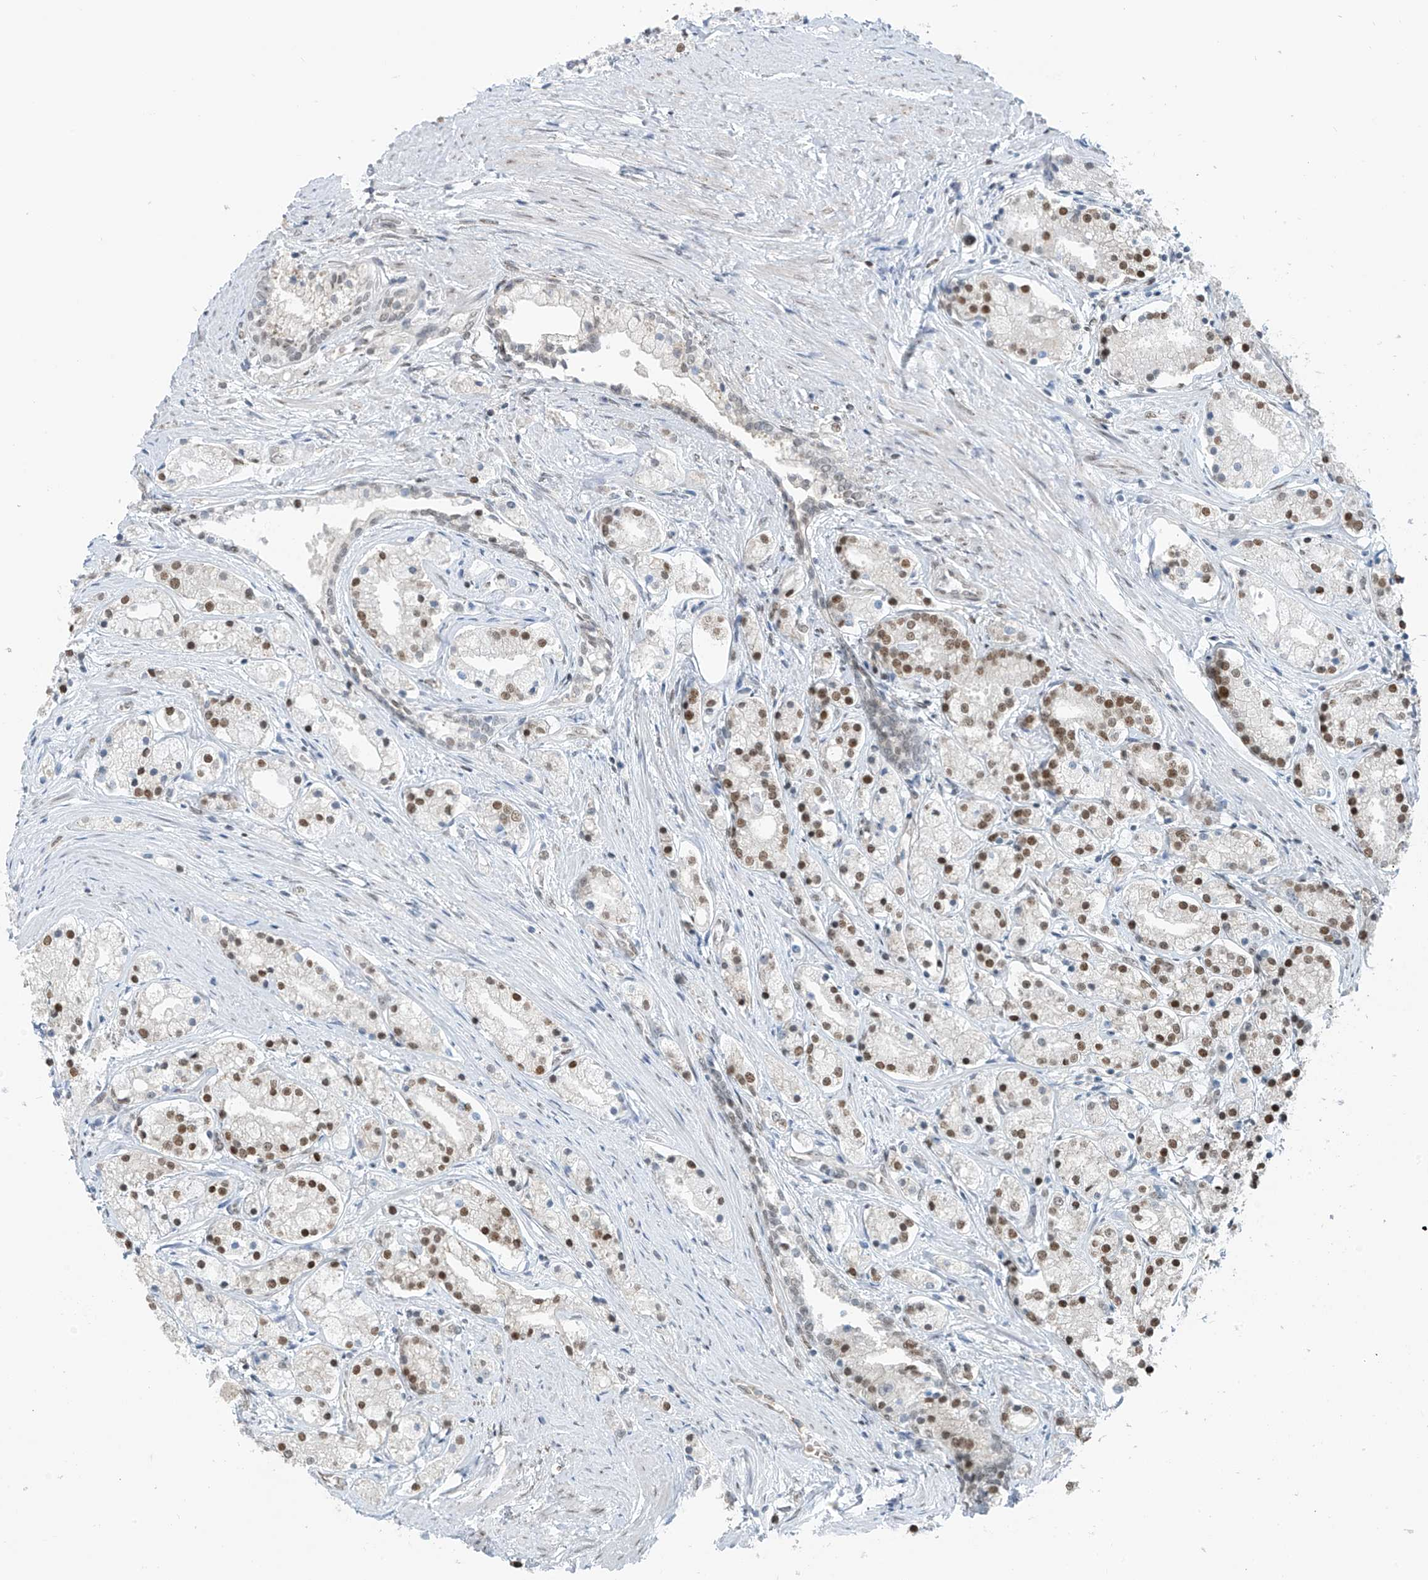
{"staining": {"intensity": "moderate", "quantity": ">75%", "location": "nuclear"}, "tissue": "prostate cancer", "cell_type": "Tumor cells", "image_type": "cancer", "snomed": [{"axis": "morphology", "description": "Adenocarcinoma, High grade"}, {"axis": "topography", "description": "Prostate"}], "caption": "Moderate nuclear positivity is present in about >75% of tumor cells in prostate cancer. (DAB (3,3'-diaminobenzidine) IHC, brown staining for protein, blue staining for nuclei).", "gene": "MCM9", "patient": {"sex": "male", "age": 69}}